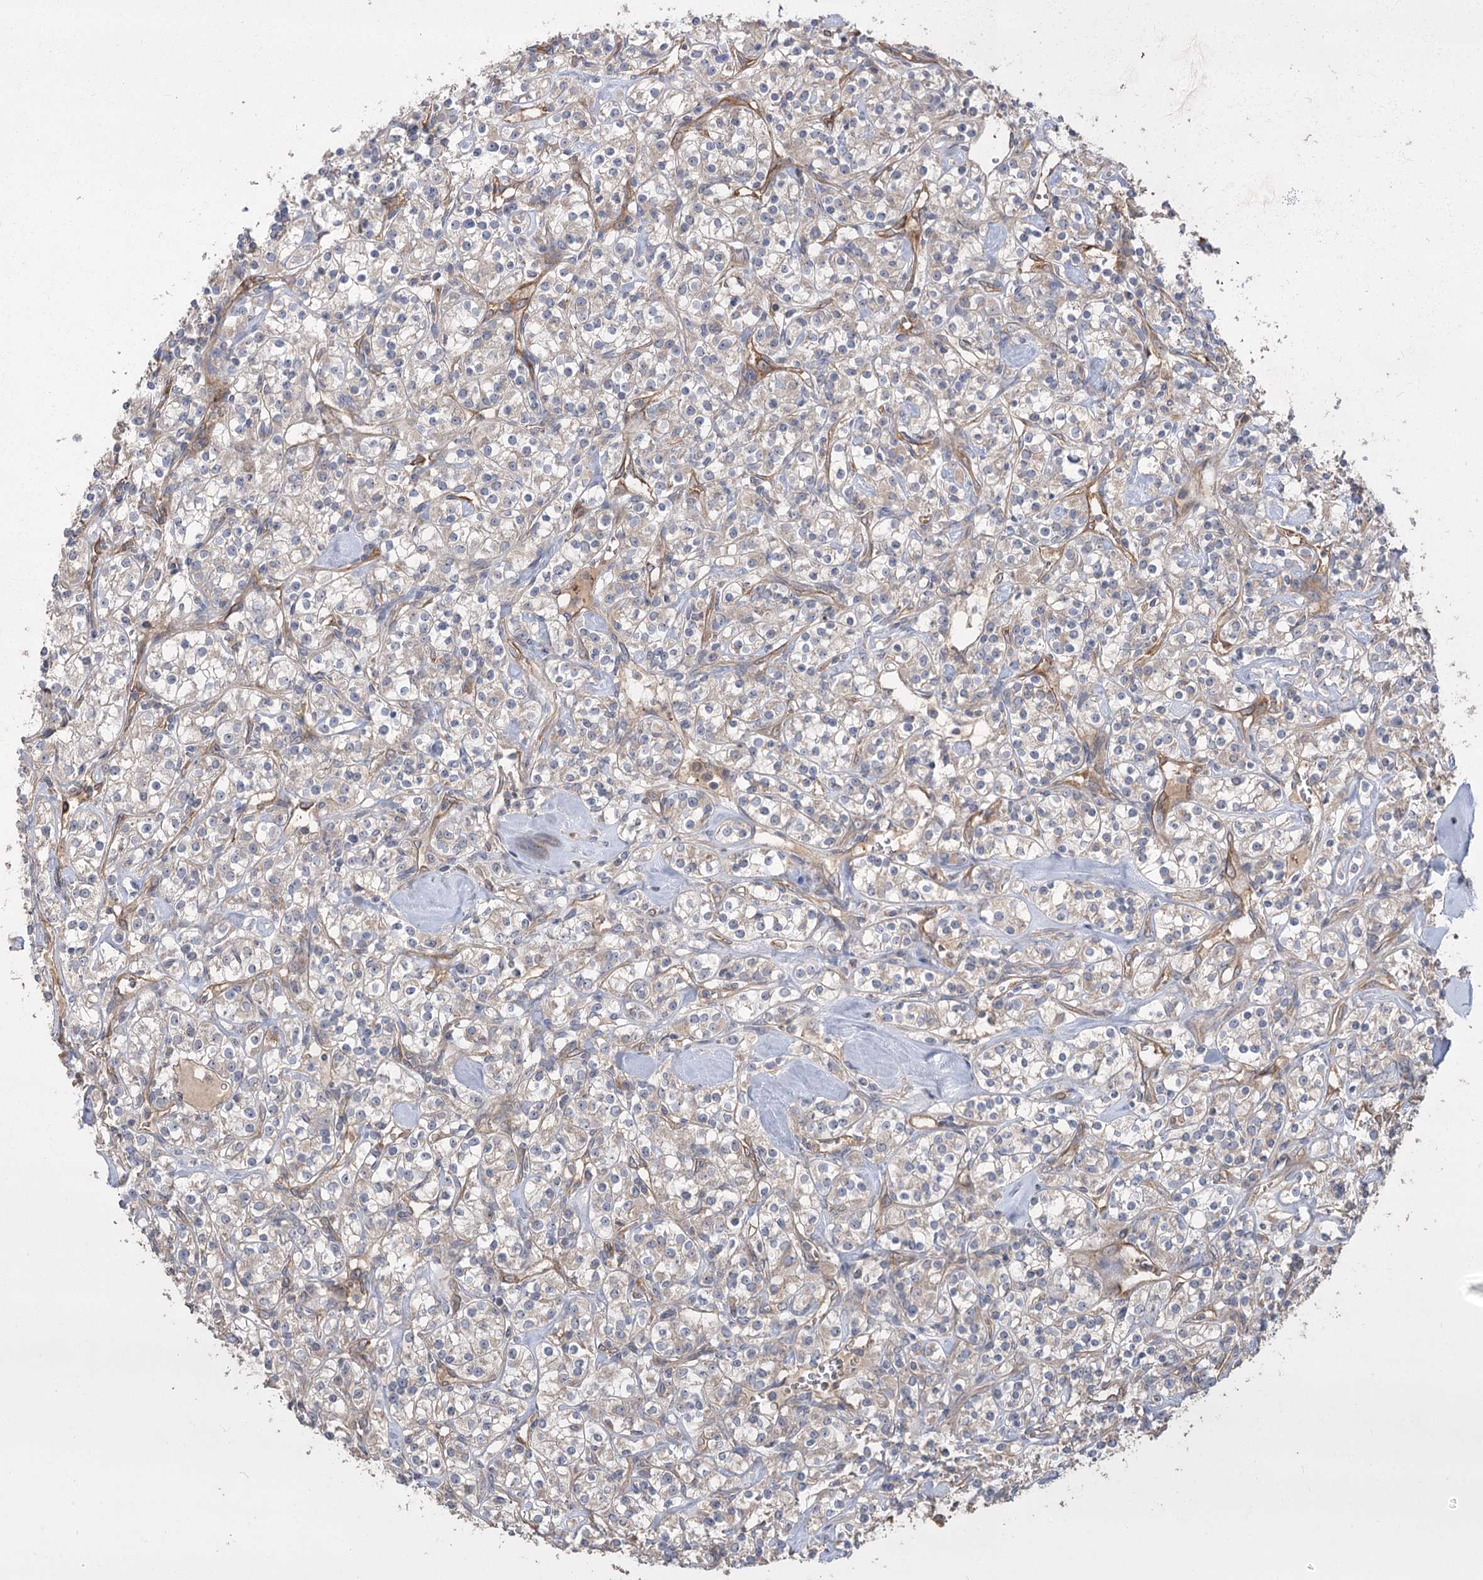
{"staining": {"intensity": "negative", "quantity": "none", "location": "none"}, "tissue": "renal cancer", "cell_type": "Tumor cells", "image_type": "cancer", "snomed": [{"axis": "morphology", "description": "Adenocarcinoma, NOS"}, {"axis": "topography", "description": "Kidney"}], "caption": "Renal cancer was stained to show a protein in brown. There is no significant expression in tumor cells.", "gene": "RIN2", "patient": {"sex": "male", "age": 77}}